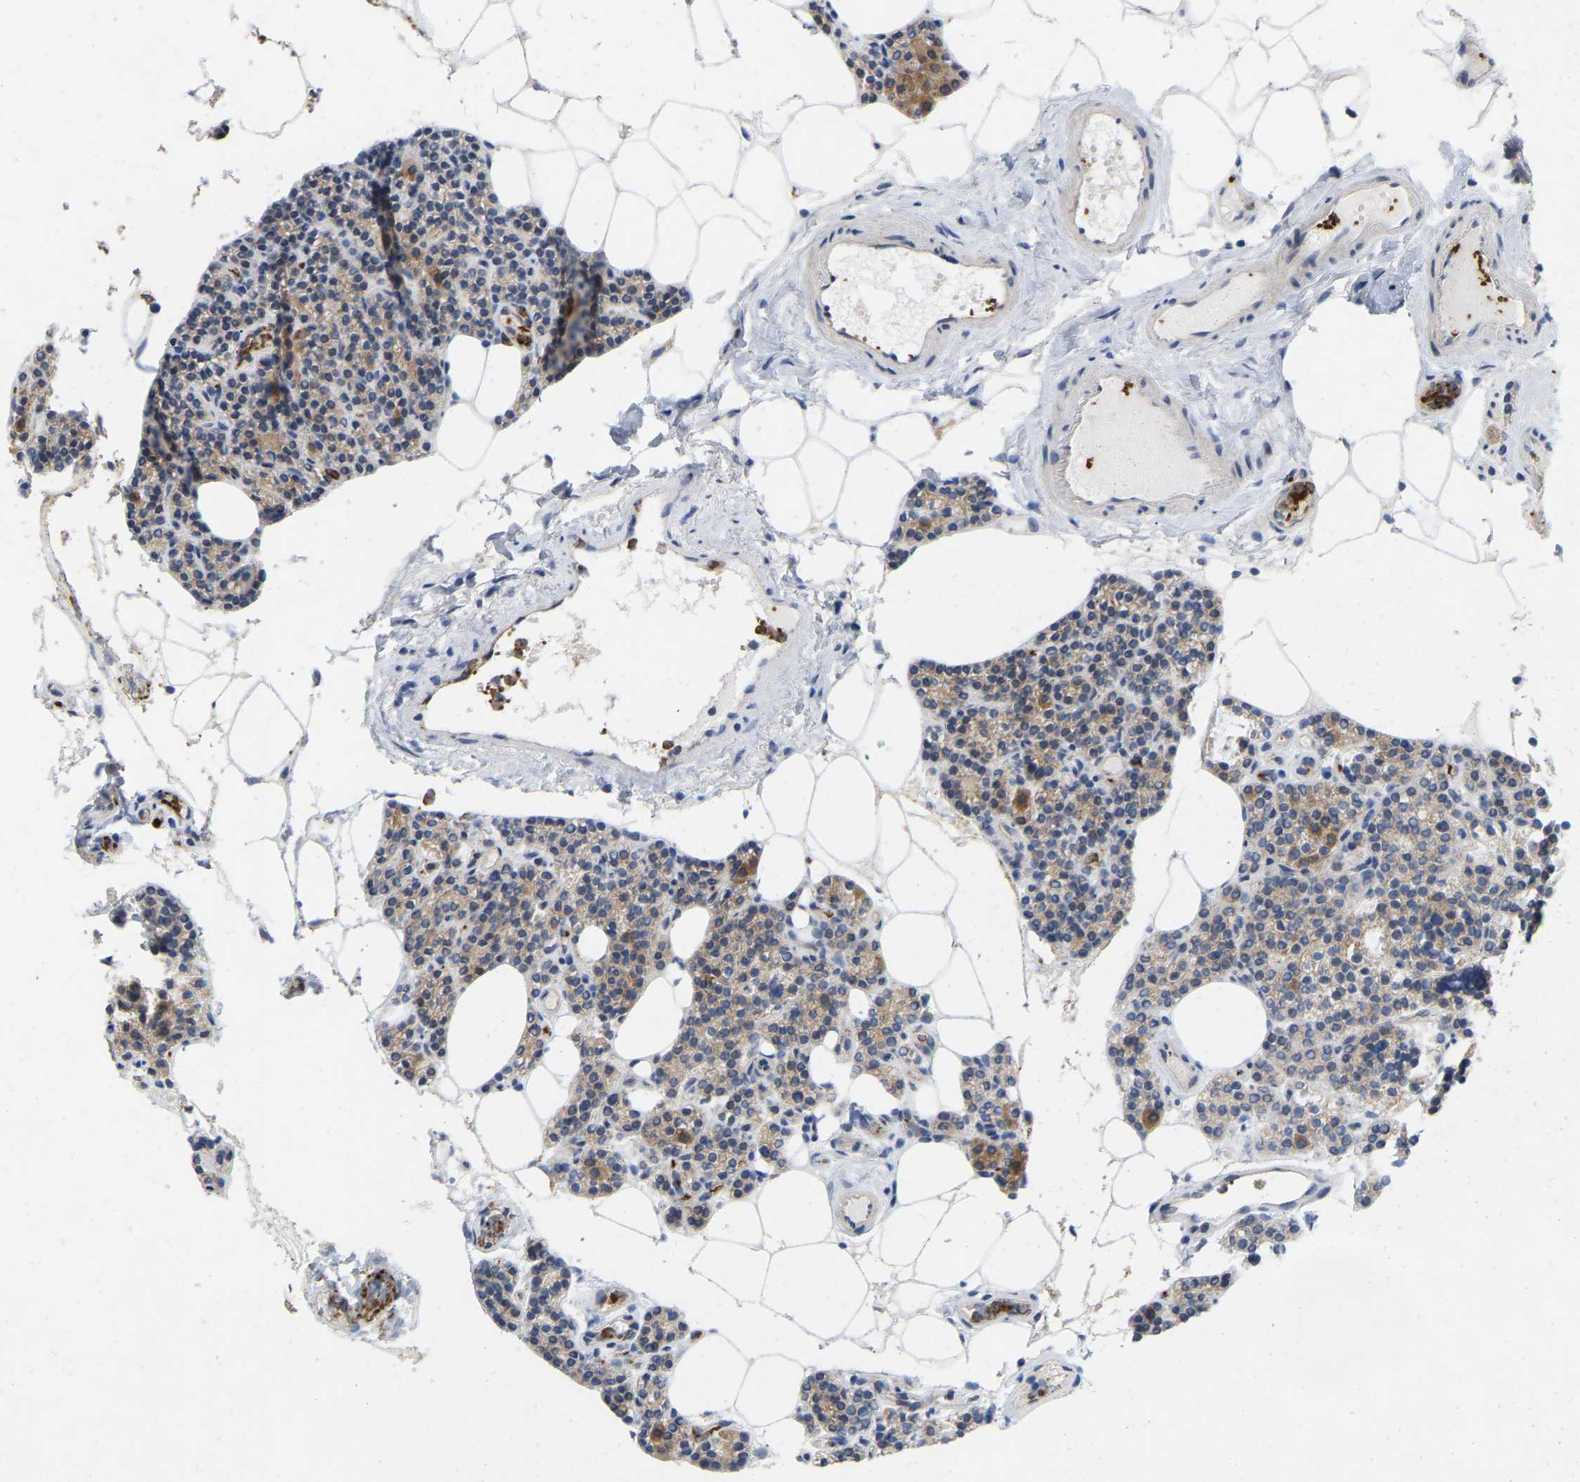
{"staining": {"intensity": "moderate", "quantity": "<25%", "location": "cytoplasmic/membranous"}, "tissue": "parathyroid gland", "cell_type": "Glandular cells", "image_type": "normal", "snomed": [{"axis": "morphology", "description": "Normal tissue, NOS"}, {"axis": "morphology", "description": "Adenoma, NOS"}, {"axis": "topography", "description": "Parathyroid gland"}], "caption": "Parathyroid gland stained with a brown dye demonstrates moderate cytoplasmic/membranous positive positivity in about <25% of glandular cells.", "gene": "RHEB", "patient": {"sex": "female", "age": 70}}